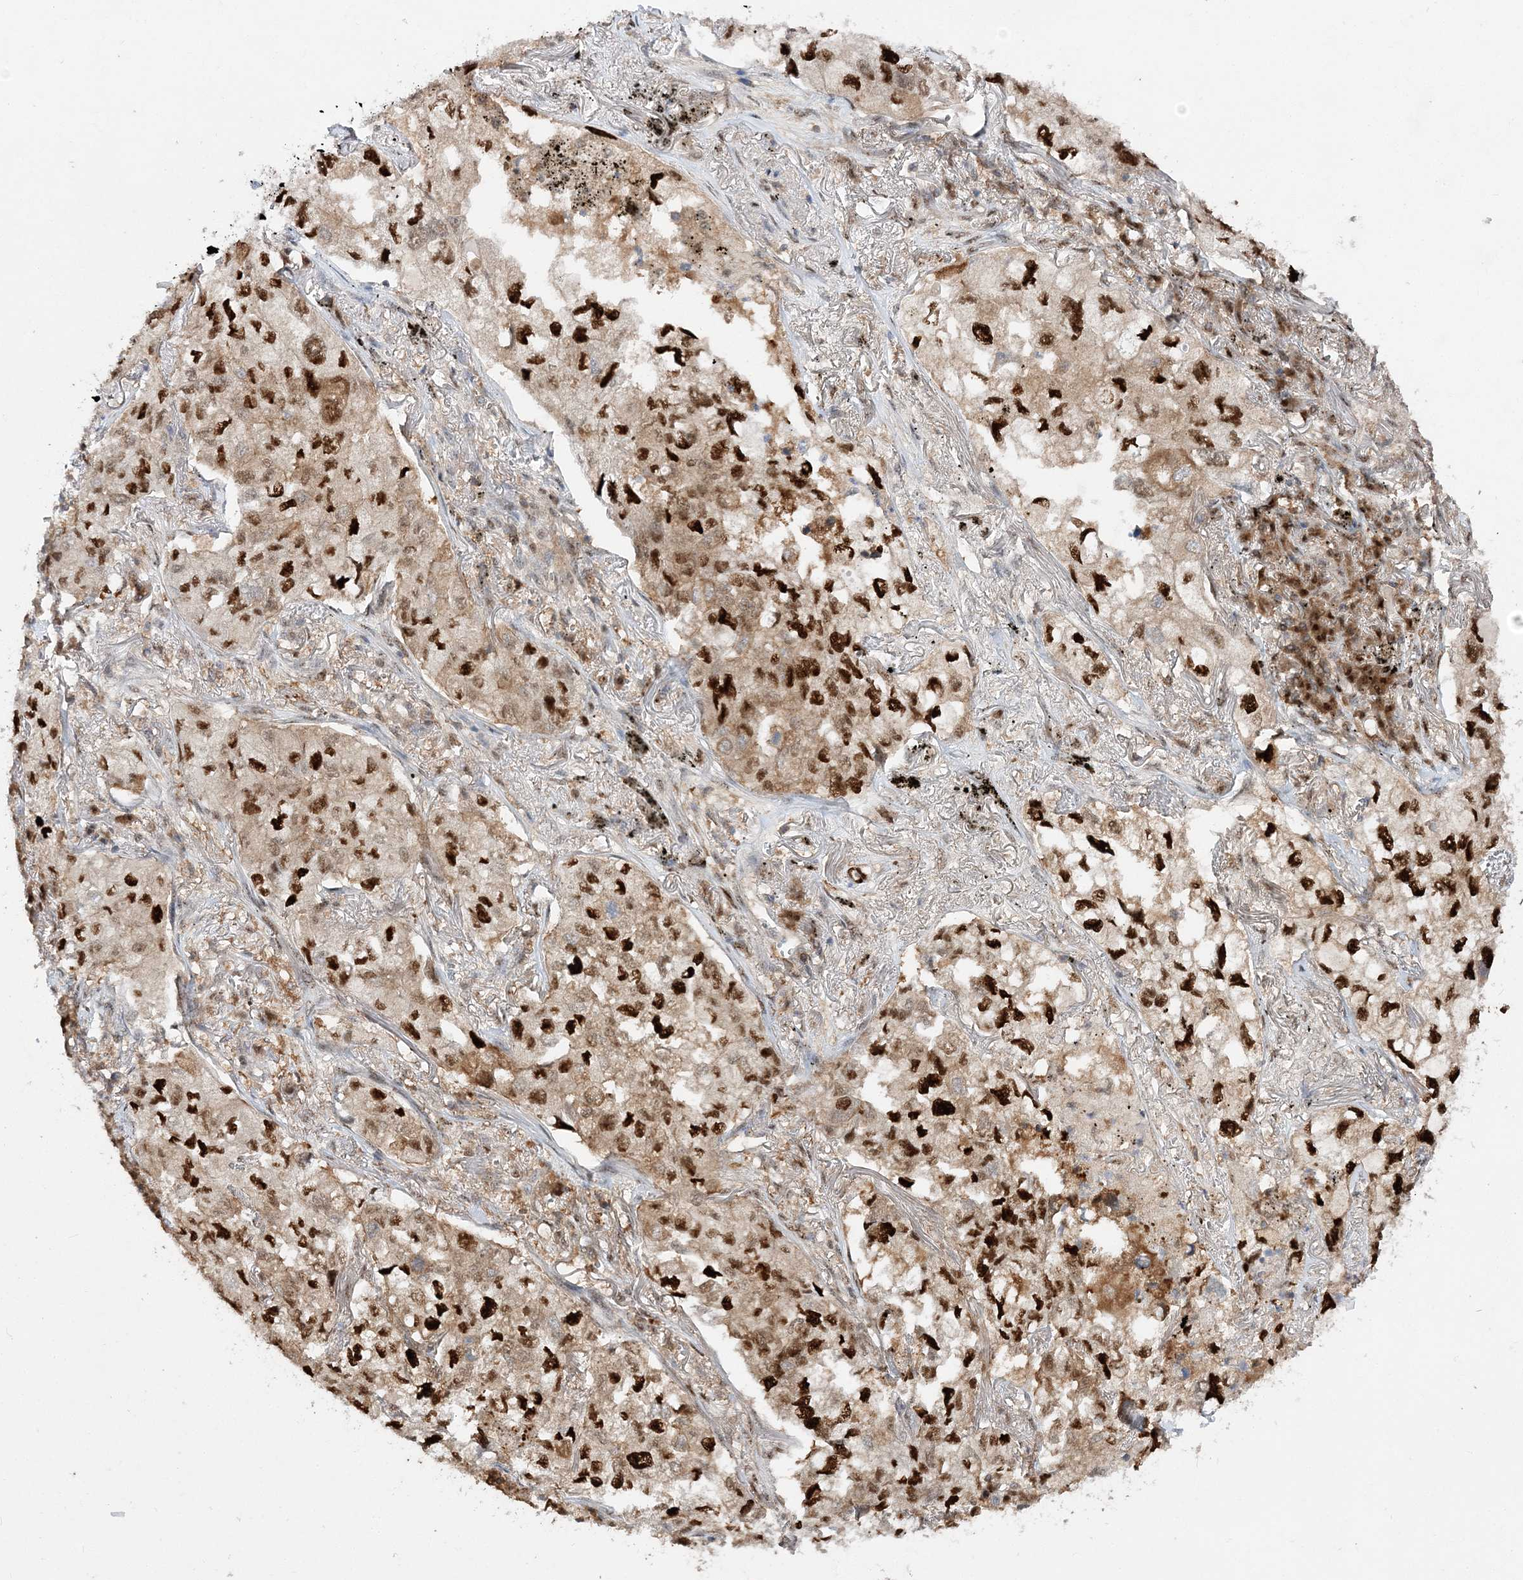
{"staining": {"intensity": "strong", "quantity": ">75%", "location": "cytoplasmic/membranous,nuclear"}, "tissue": "lung cancer", "cell_type": "Tumor cells", "image_type": "cancer", "snomed": [{"axis": "morphology", "description": "Adenocarcinoma, NOS"}, {"axis": "topography", "description": "Lung"}], "caption": "Adenocarcinoma (lung) was stained to show a protein in brown. There is high levels of strong cytoplasmic/membranous and nuclear expression in approximately >75% of tumor cells.", "gene": "NIF3L1", "patient": {"sex": "male", "age": 65}}